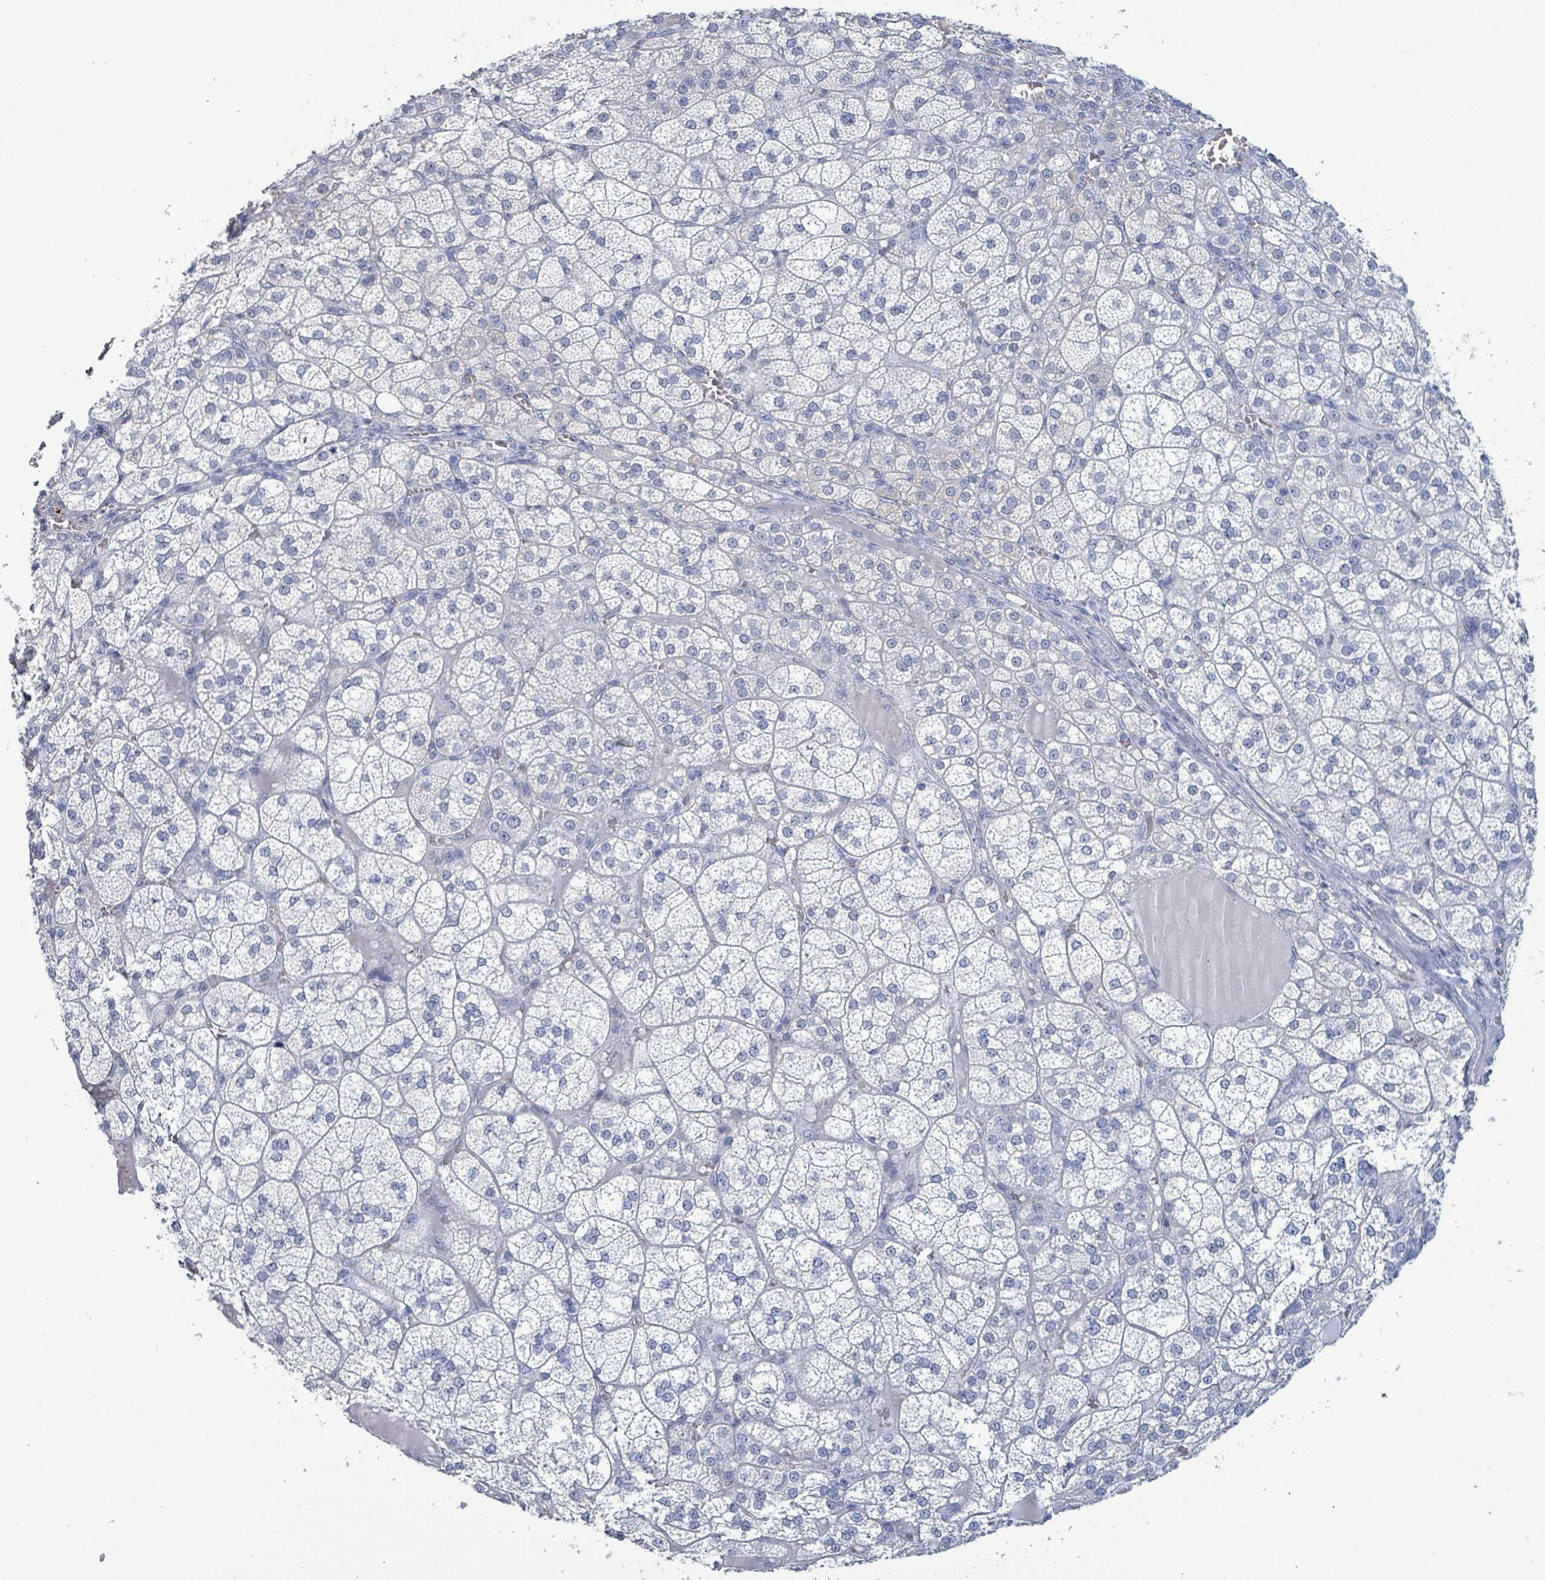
{"staining": {"intensity": "negative", "quantity": "none", "location": "none"}, "tissue": "adrenal gland", "cell_type": "Glandular cells", "image_type": "normal", "snomed": [{"axis": "morphology", "description": "Normal tissue, NOS"}, {"axis": "topography", "description": "Adrenal gland"}], "caption": "Normal adrenal gland was stained to show a protein in brown. There is no significant staining in glandular cells. Nuclei are stained in blue.", "gene": "VPS13D", "patient": {"sex": "female", "age": 60}}